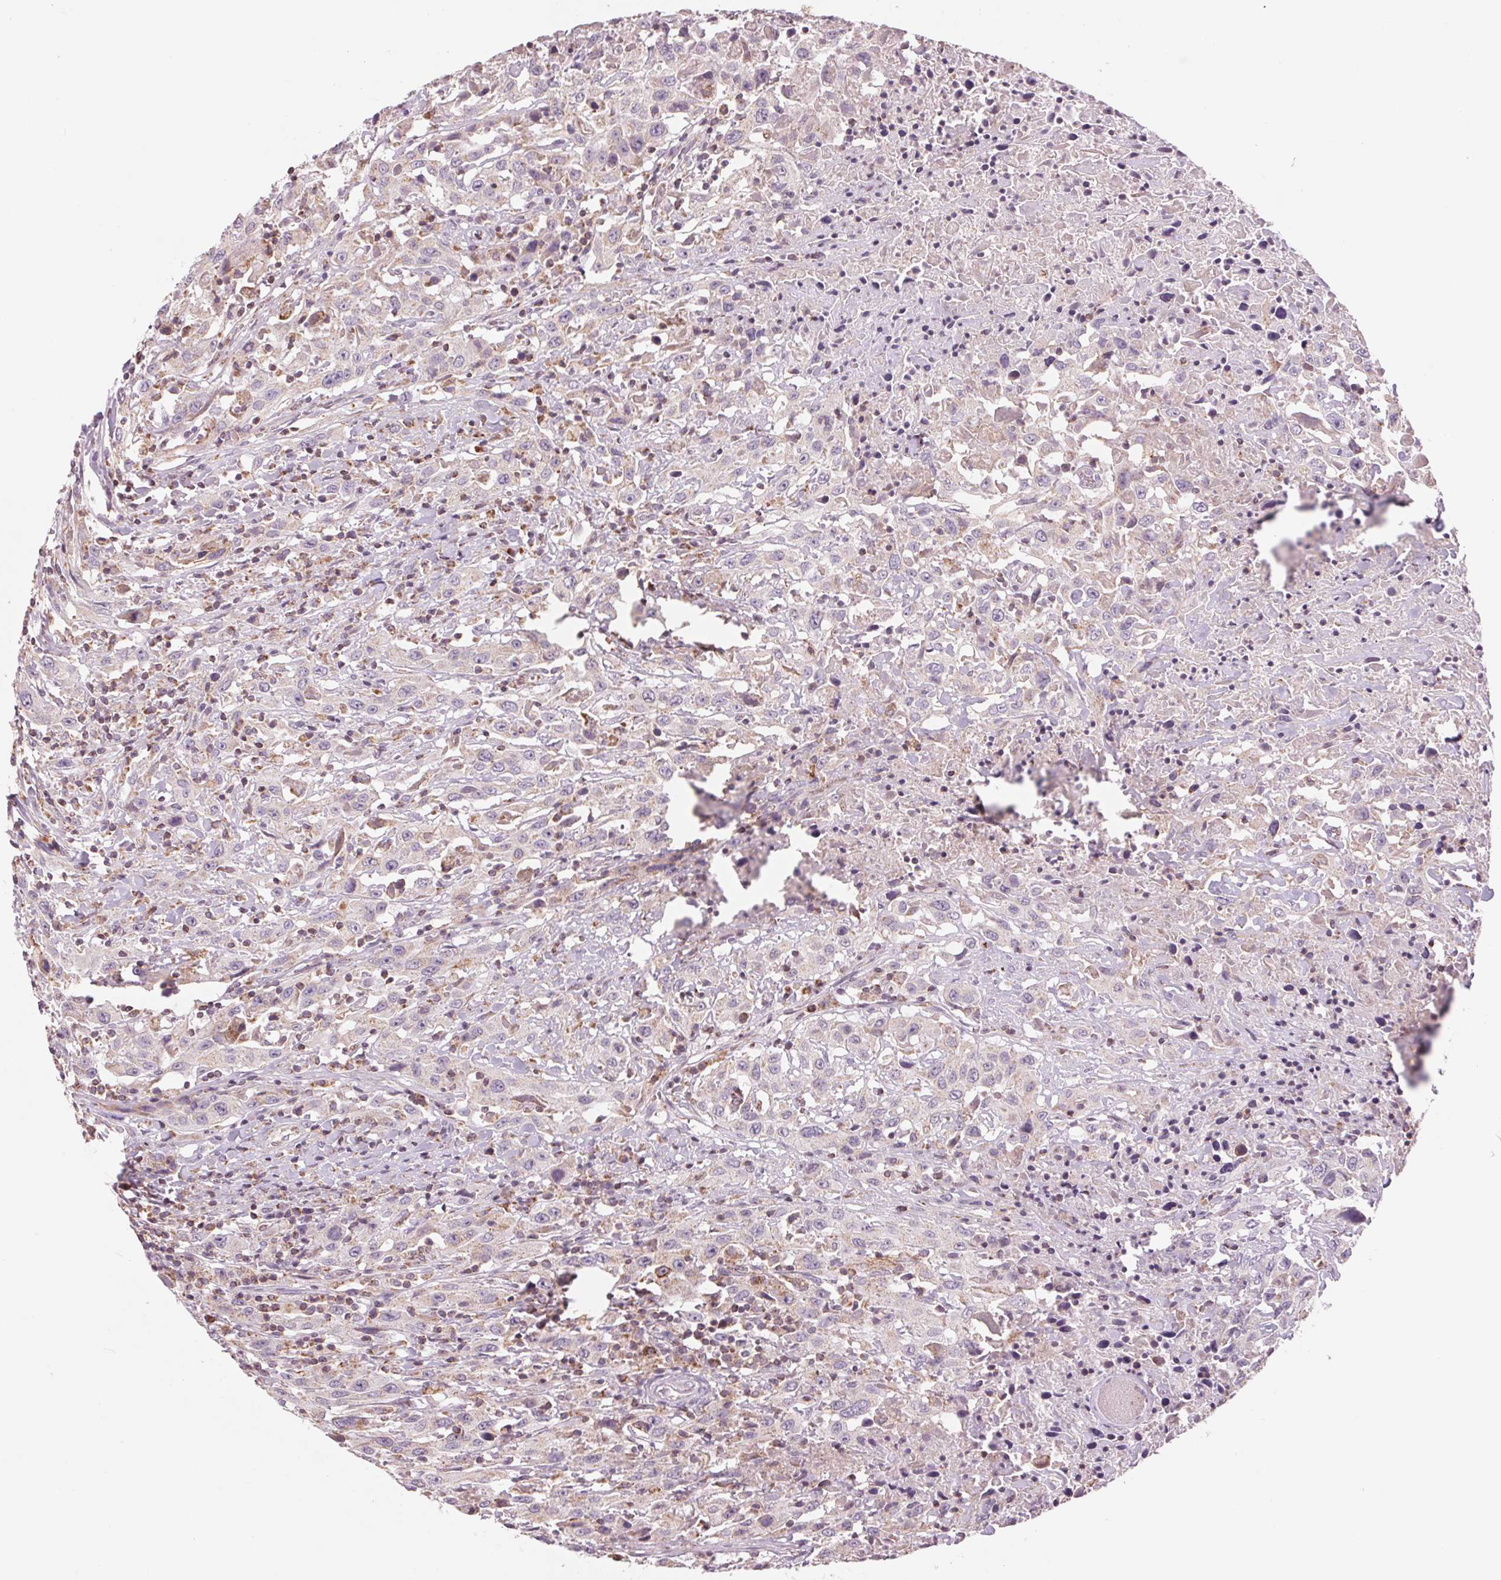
{"staining": {"intensity": "negative", "quantity": "none", "location": "none"}, "tissue": "urothelial cancer", "cell_type": "Tumor cells", "image_type": "cancer", "snomed": [{"axis": "morphology", "description": "Urothelial carcinoma, High grade"}, {"axis": "topography", "description": "Urinary bladder"}], "caption": "This micrograph is of urothelial cancer stained with immunohistochemistry (IHC) to label a protein in brown with the nuclei are counter-stained blue. There is no positivity in tumor cells. (Immunohistochemistry (ihc), brightfield microscopy, high magnification).", "gene": "COX6A1", "patient": {"sex": "male", "age": 61}}